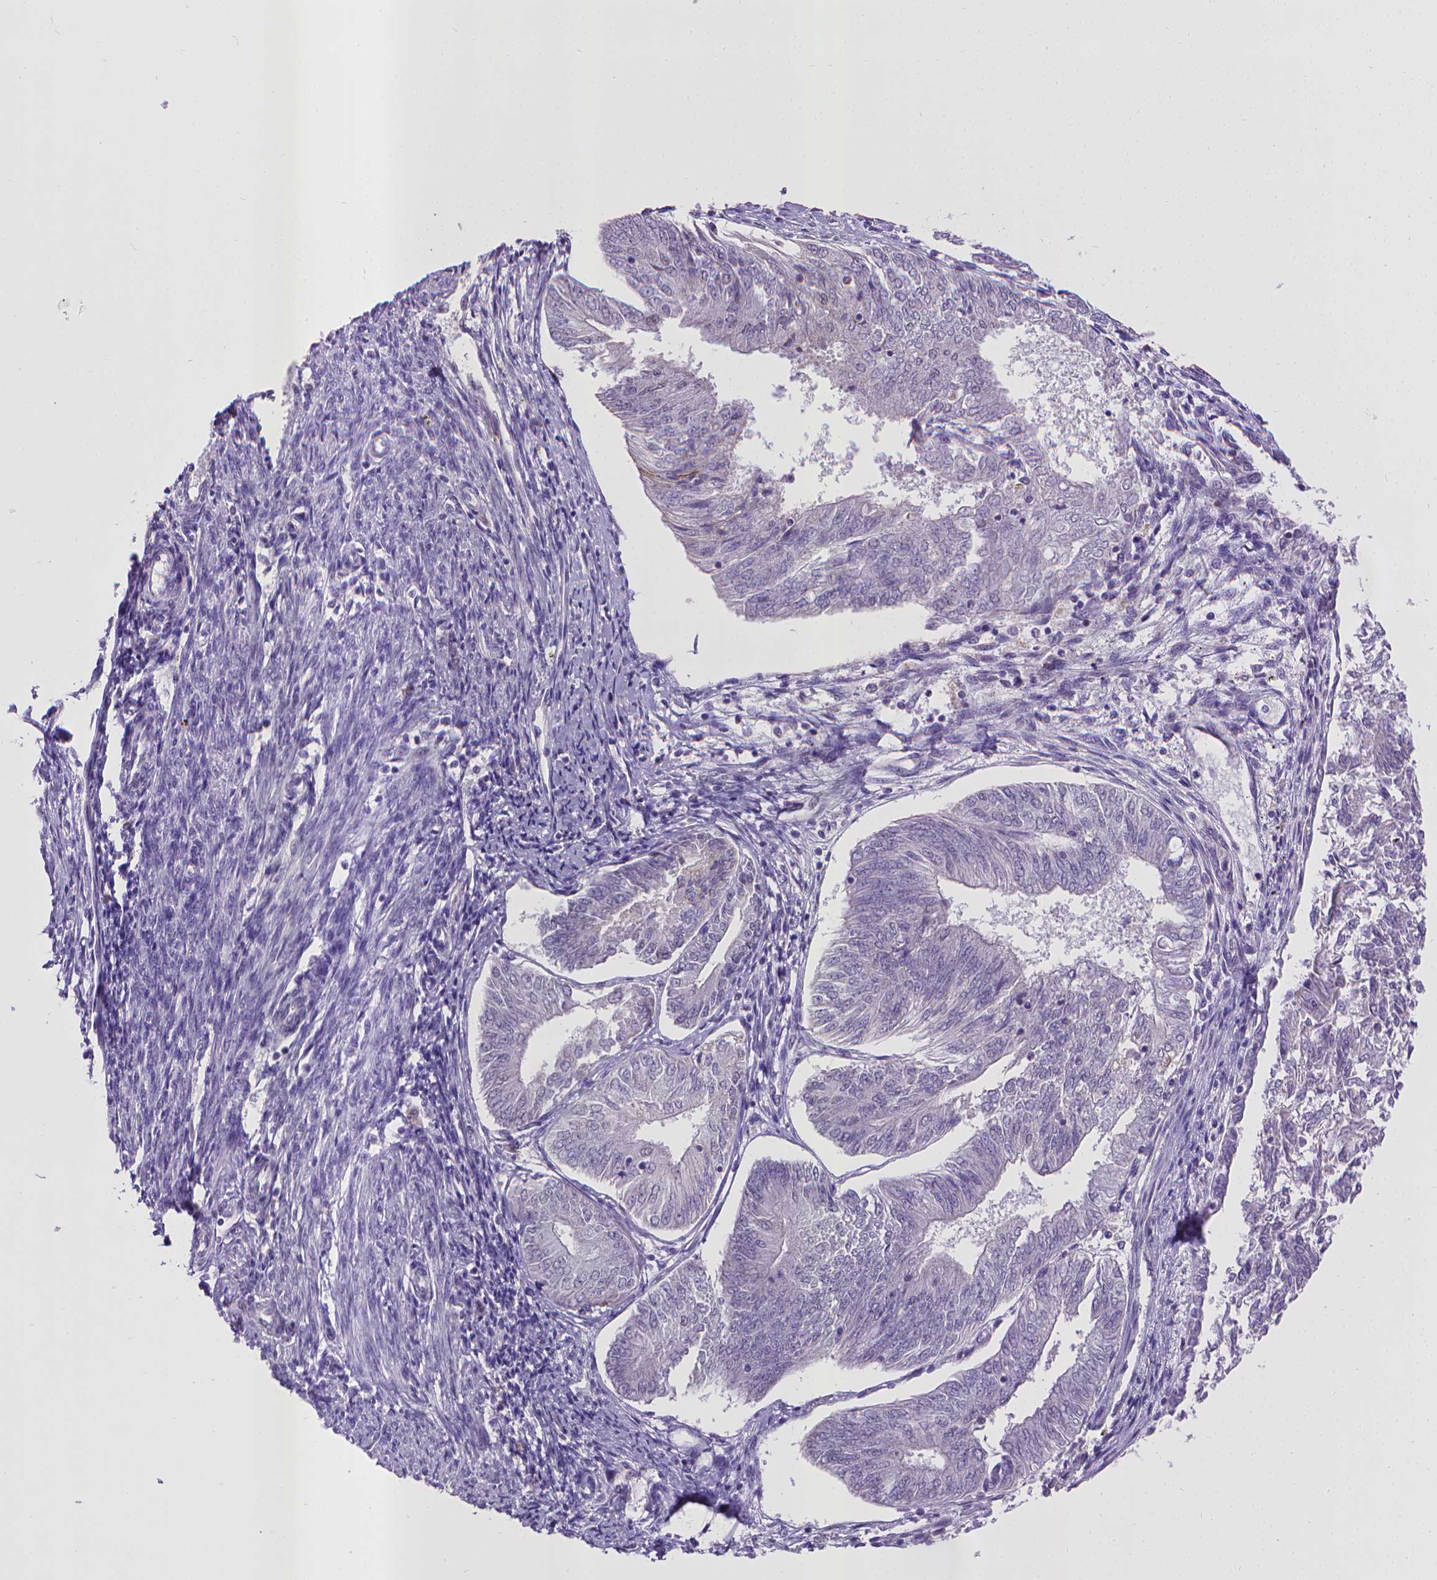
{"staining": {"intensity": "negative", "quantity": "none", "location": "none"}, "tissue": "endometrial cancer", "cell_type": "Tumor cells", "image_type": "cancer", "snomed": [{"axis": "morphology", "description": "Adenocarcinoma, NOS"}, {"axis": "topography", "description": "Endometrium"}], "caption": "Human endometrial cancer (adenocarcinoma) stained for a protein using IHC exhibits no expression in tumor cells.", "gene": "KMO", "patient": {"sex": "female", "age": 58}}